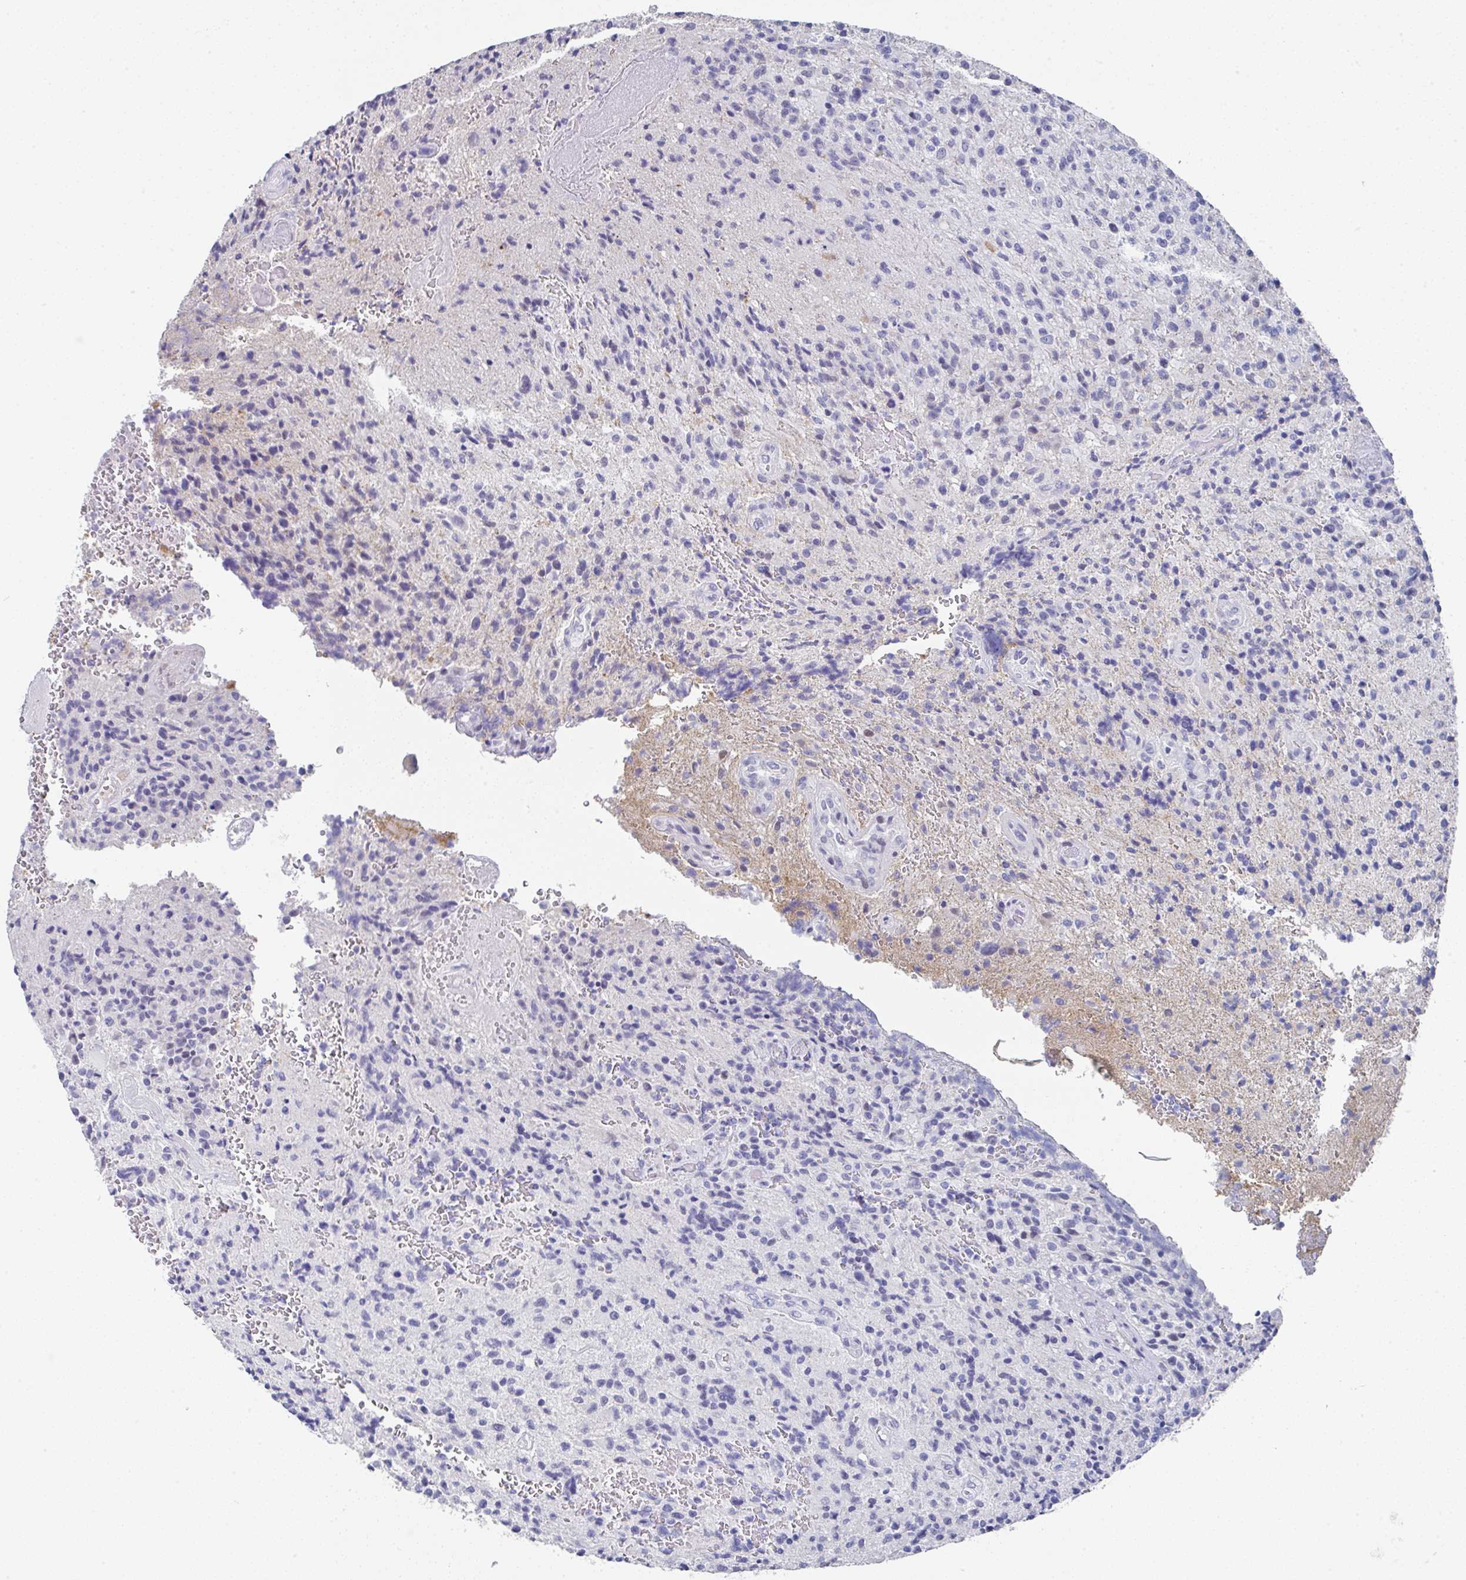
{"staining": {"intensity": "negative", "quantity": "none", "location": "none"}, "tissue": "glioma", "cell_type": "Tumor cells", "image_type": "cancer", "snomed": [{"axis": "morphology", "description": "Normal tissue, NOS"}, {"axis": "morphology", "description": "Glioma, malignant, High grade"}, {"axis": "topography", "description": "Cerebral cortex"}], "caption": "This is a image of immunohistochemistry staining of glioma, which shows no staining in tumor cells.", "gene": "TNFRSF8", "patient": {"sex": "male", "age": 56}}